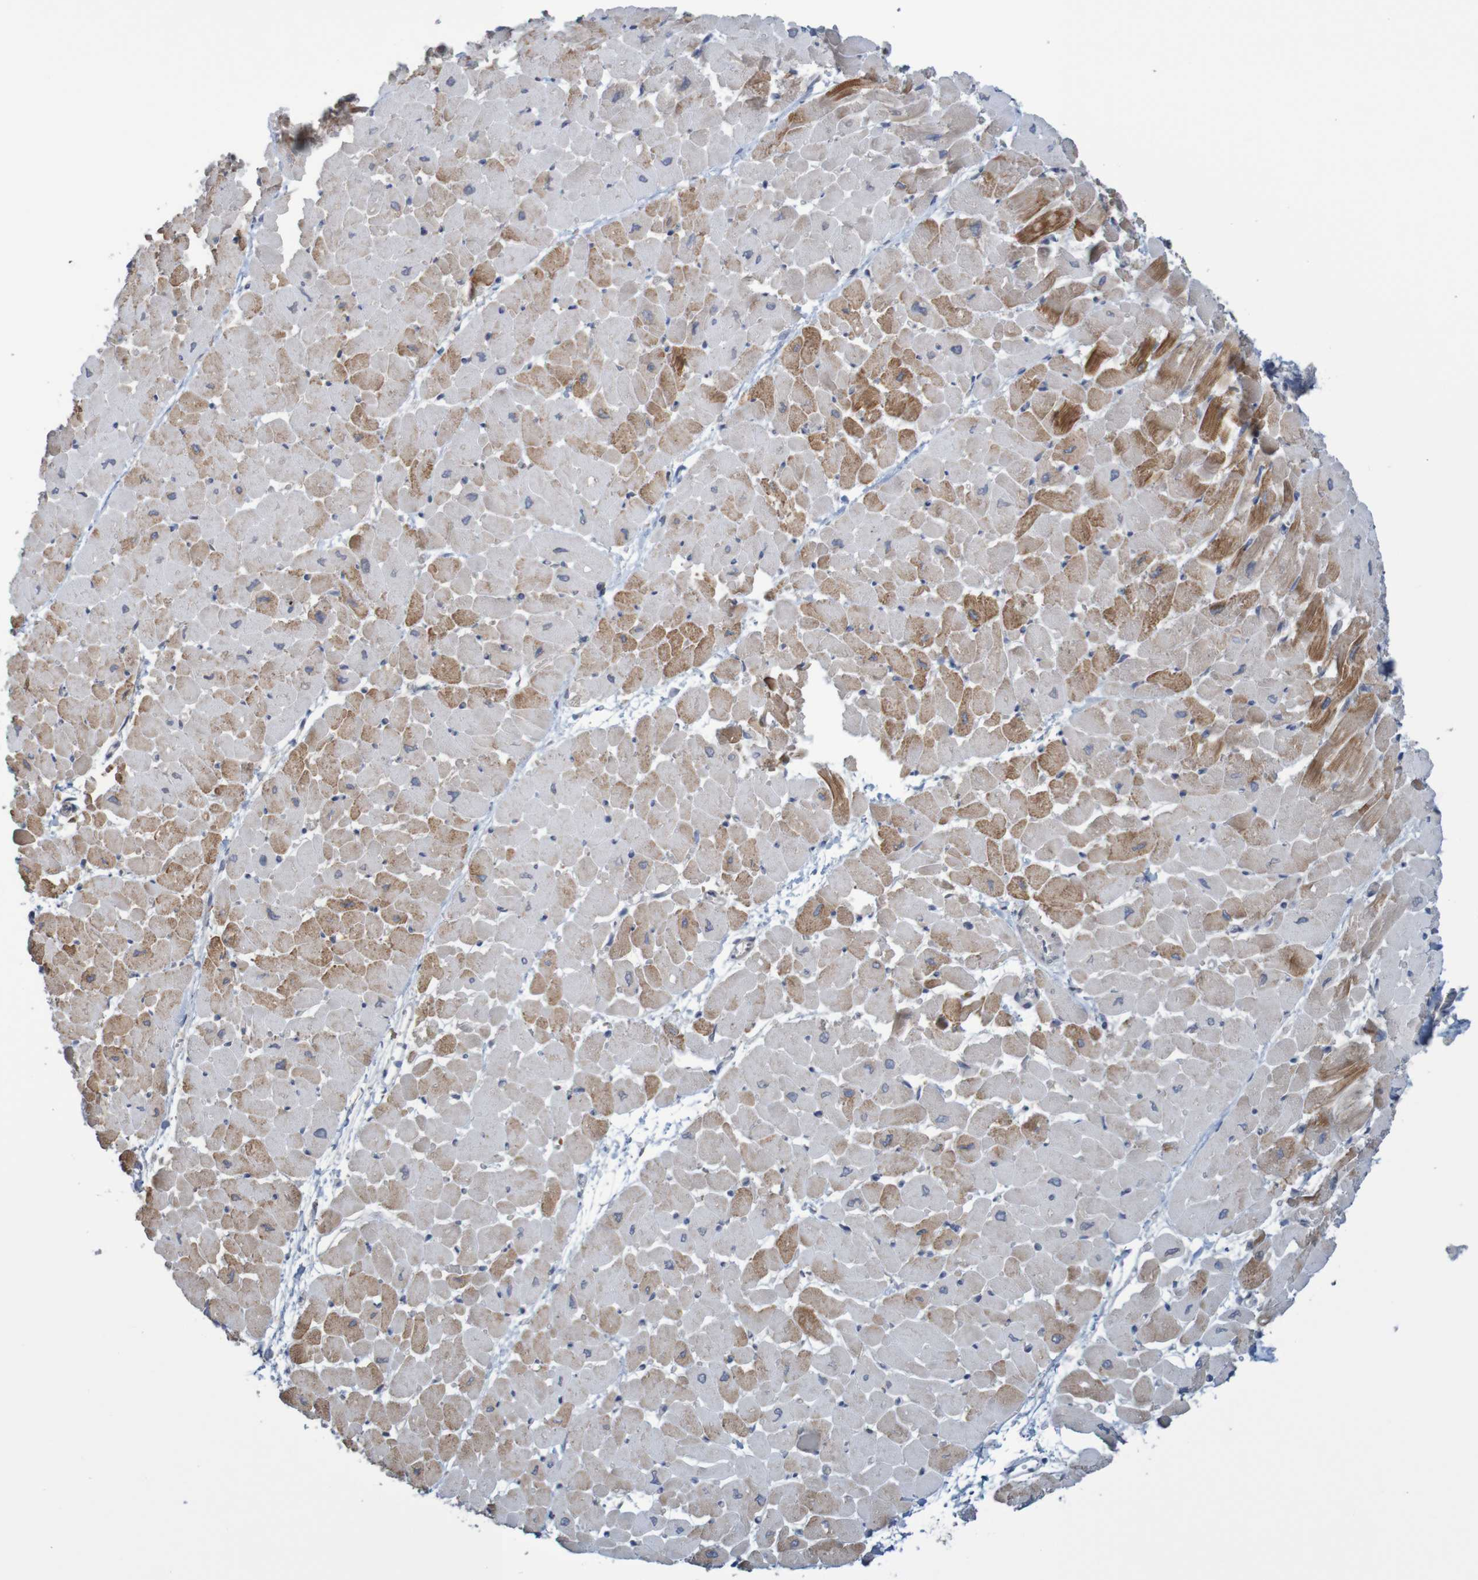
{"staining": {"intensity": "moderate", "quantity": "25%-75%", "location": "cytoplasmic/membranous"}, "tissue": "heart muscle", "cell_type": "Cardiomyocytes", "image_type": "normal", "snomed": [{"axis": "morphology", "description": "Normal tissue, NOS"}, {"axis": "topography", "description": "Heart"}], "caption": "IHC (DAB (3,3'-diaminobenzidine)) staining of benign heart muscle displays moderate cytoplasmic/membranous protein expression in about 25%-75% of cardiomyocytes. (Brightfield microscopy of DAB IHC at high magnification).", "gene": "ANKK1", "patient": {"sex": "male", "age": 45}}